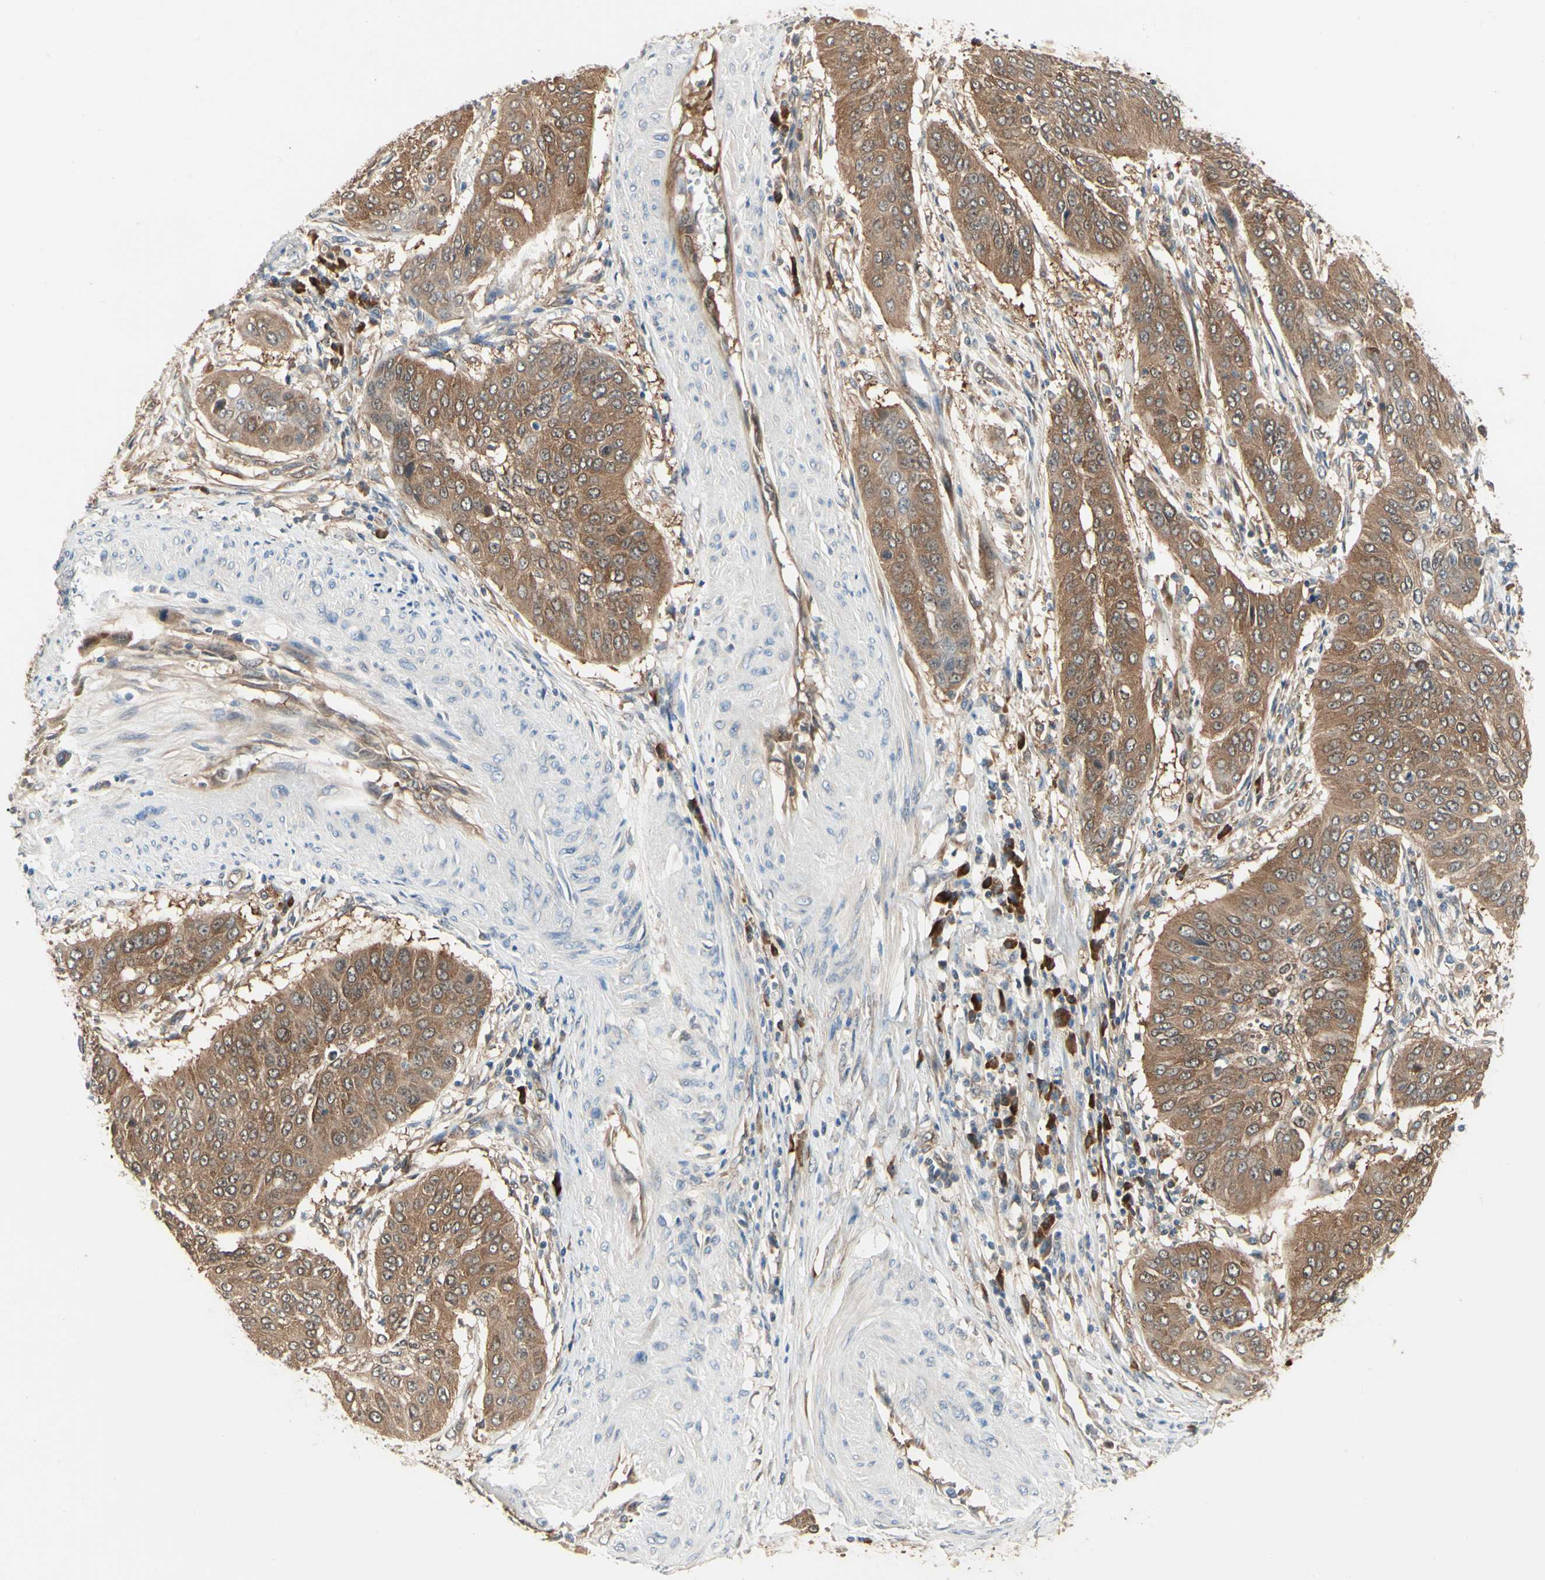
{"staining": {"intensity": "moderate", "quantity": ">75%", "location": "cytoplasmic/membranous"}, "tissue": "cervical cancer", "cell_type": "Tumor cells", "image_type": "cancer", "snomed": [{"axis": "morphology", "description": "Normal tissue, NOS"}, {"axis": "morphology", "description": "Squamous cell carcinoma, NOS"}, {"axis": "topography", "description": "Cervix"}], "caption": "Approximately >75% of tumor cells in human cervical squamous cell carcinoma exhibit moderate cytoplasmic/membranous protein expression as visualized by brown immunohistochemical staining.", "gene": "NME1-NME2", "patient": {"sex": "female", "age": 39}}